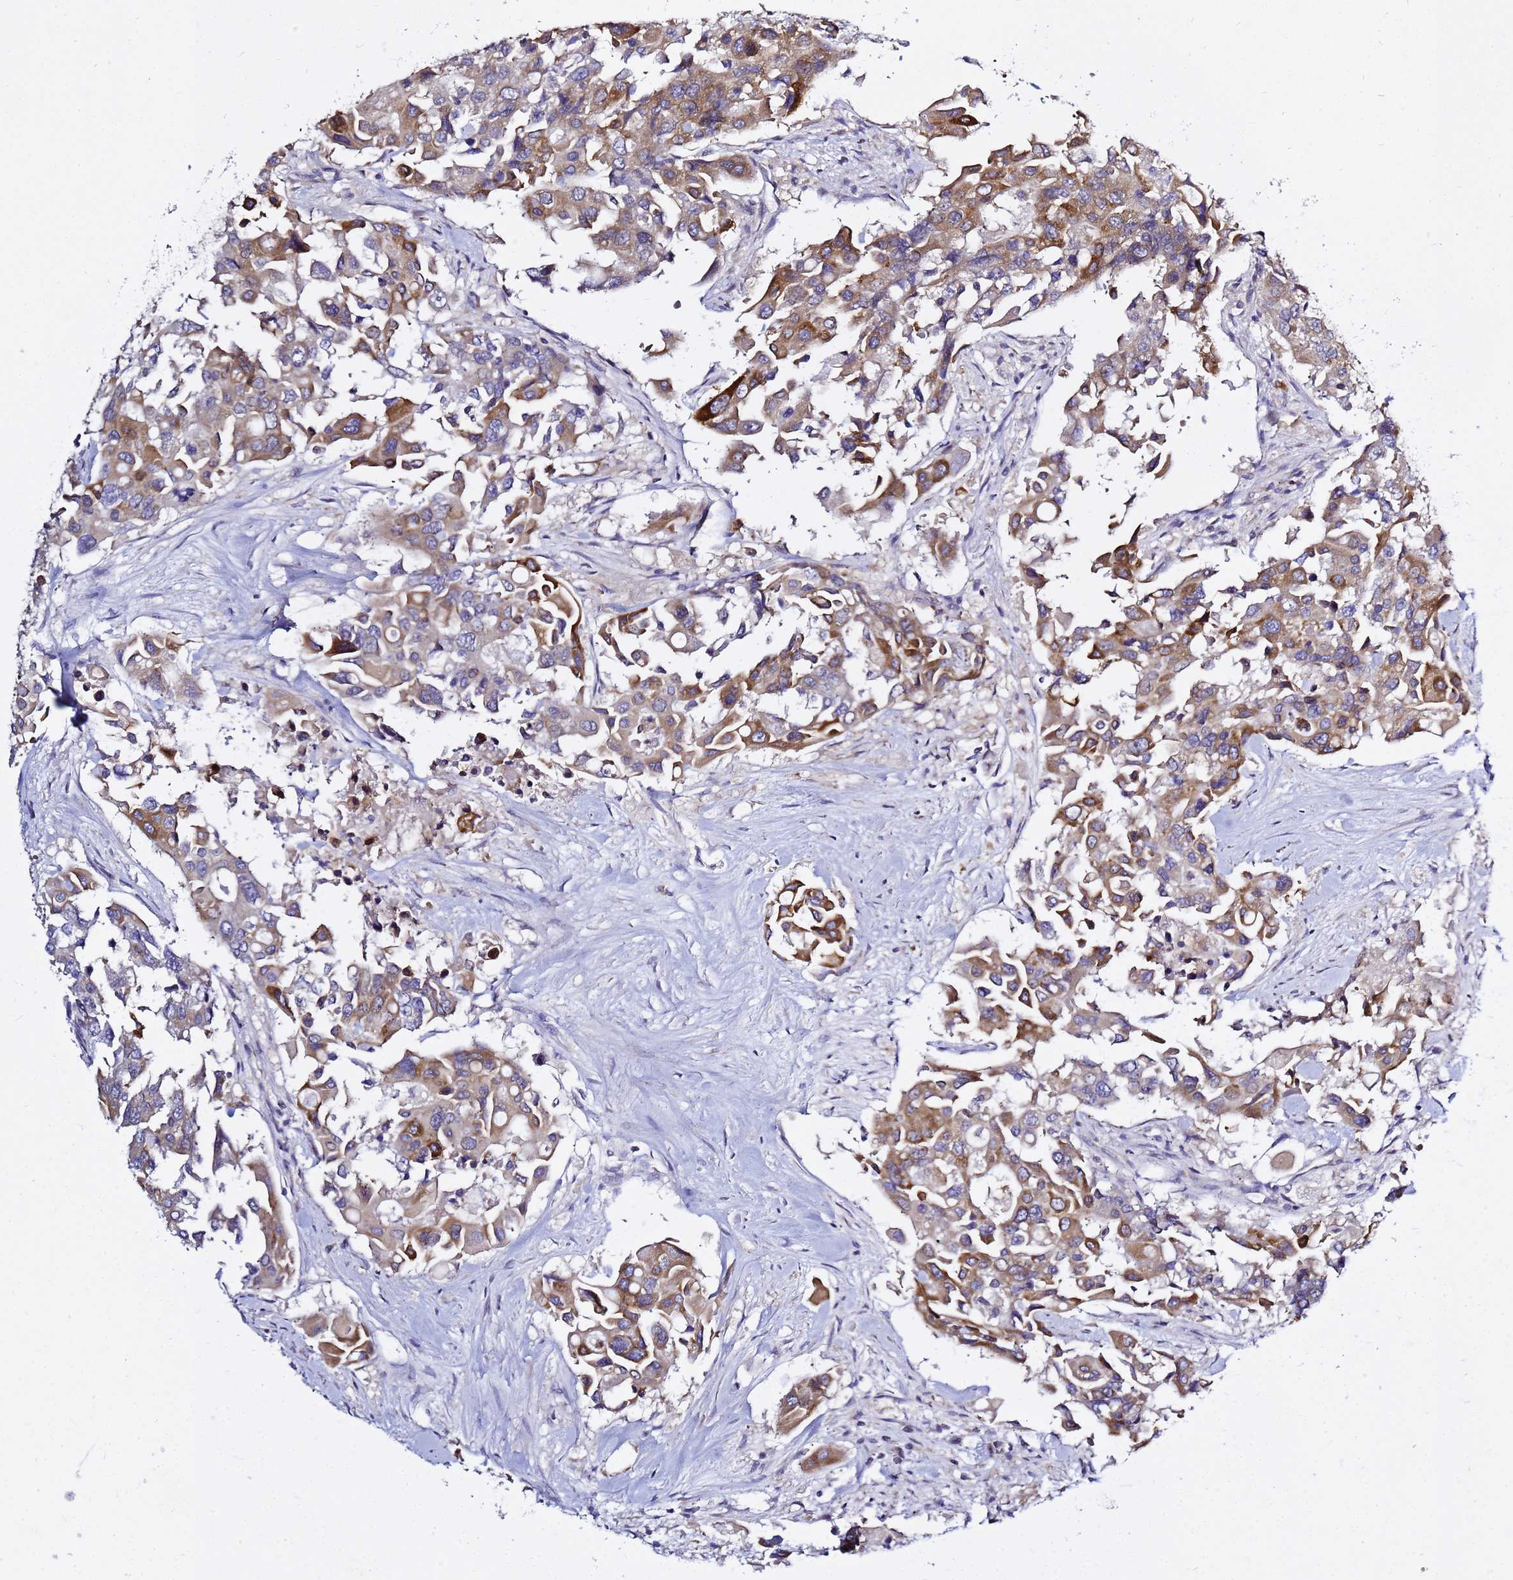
{"staining": {"intensity": "moderate", "quantity": ">75%", "location": "cytoplasmic/membranous"}, "tissue": "colorectal cancer", "cell_type": "Tumor cells", "image_type": "cancer", "snomed": [{"axis": "morphology", "description": "Adenocarcinoma, NOS"}, {"axis": "topography", "description": "Colon"}], "caption": "A brown stain labels moderate cytoplasmic/membranous expression of a protein in colorectal cancer tumor cells.", "gene": "MON1B", "patient": {"sex": "male", "age": 77}}